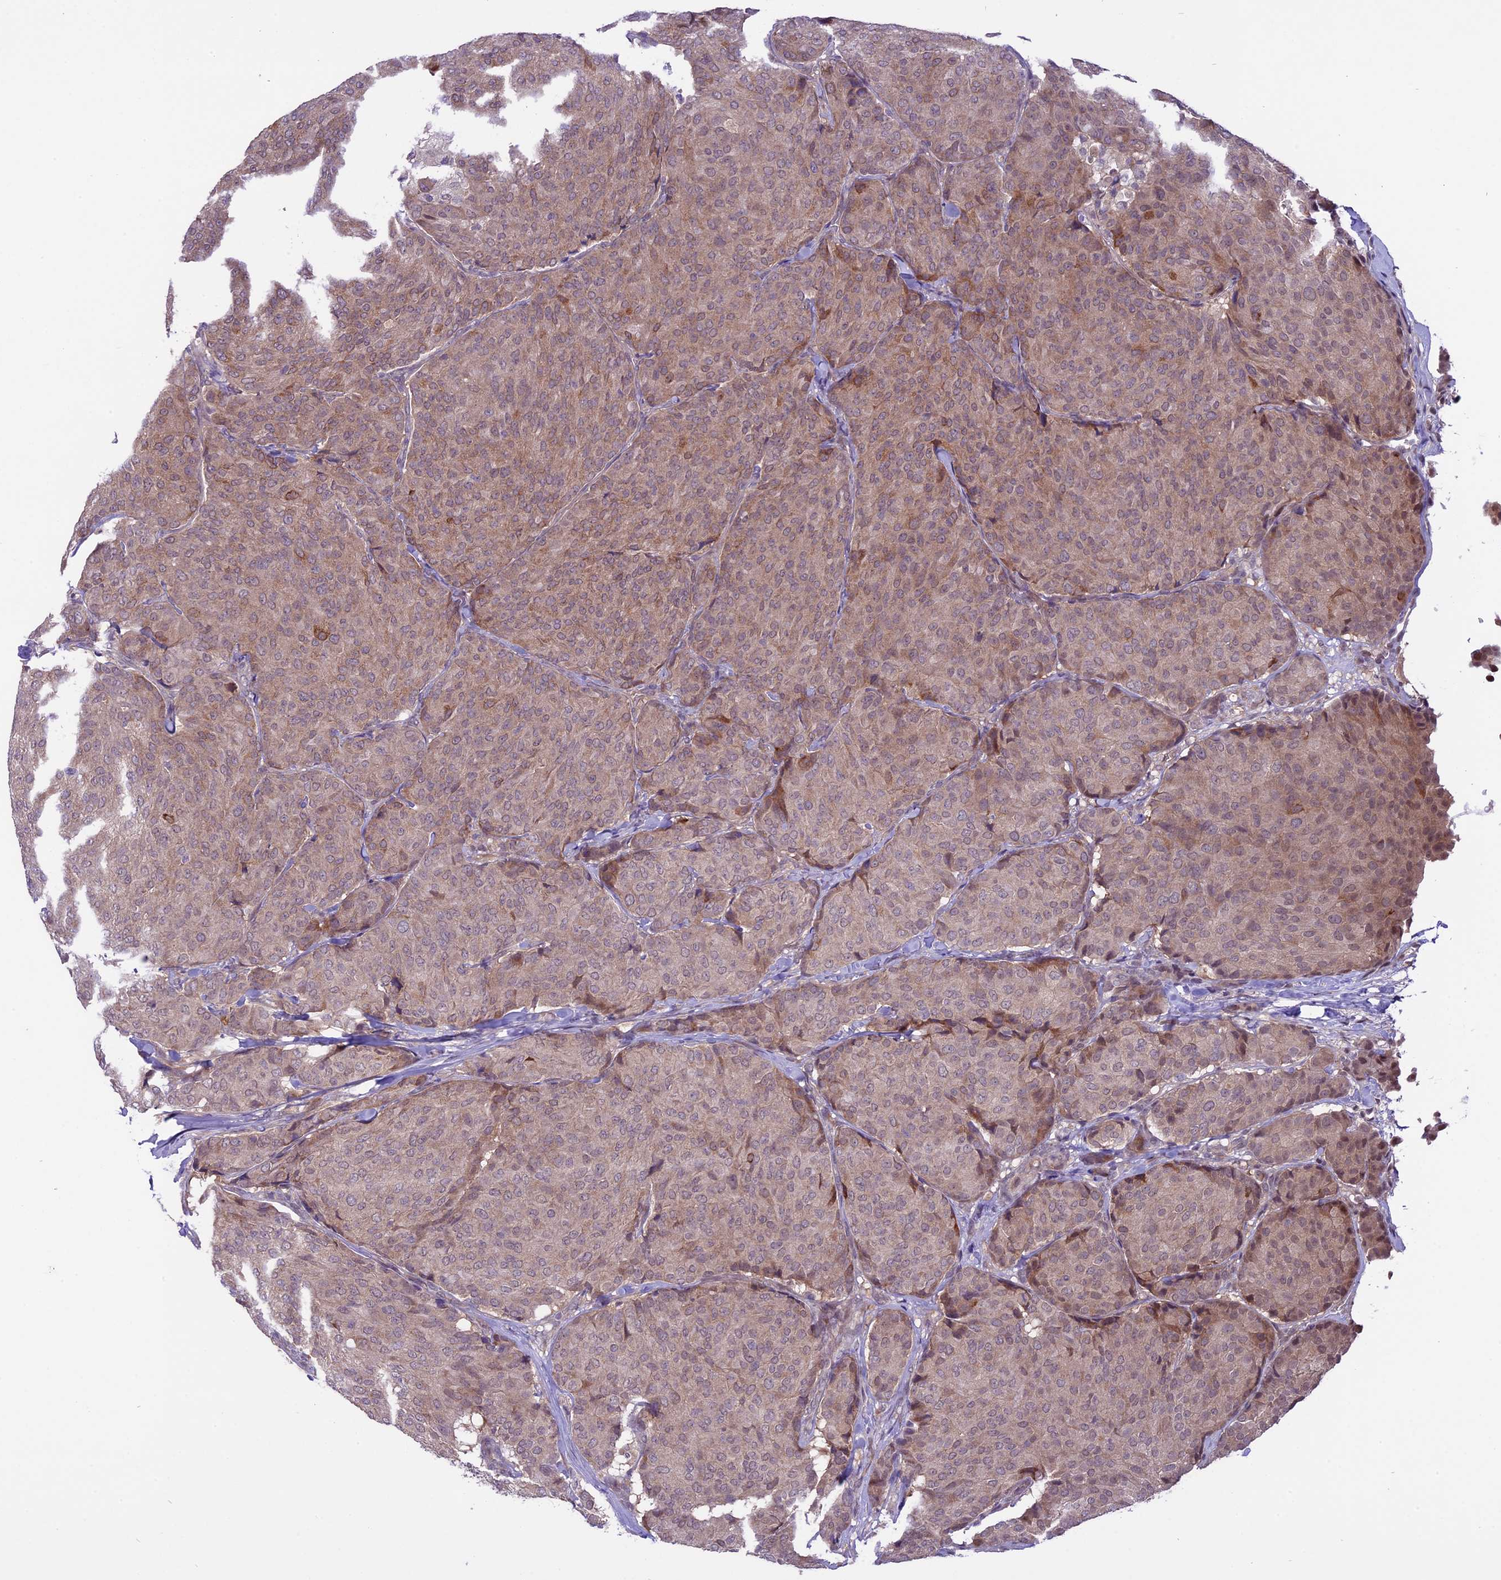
{"staining": {"intensity": "weak", "quantity": ">75%", "location": "cytoplasmic/membranous"}, "tissue": "breast cancer", "cell_type": "Tumor cells", "image_type": "cancer", "snomed": [{"axis": "morphology", "description": "Duct carcinoma"}, {"axis": "topography", "description": "Breast"}], "caption": "Protein expression analysis of human breast infiltrating ductal carcinoma reveals weak cytoplasmic/membranous positivity in about >75% of tumor cells. (IHC, brightfield microscopy, high magnification).", "gene": "SPRED1", "patient": {"sex": "female", "age": 75}}